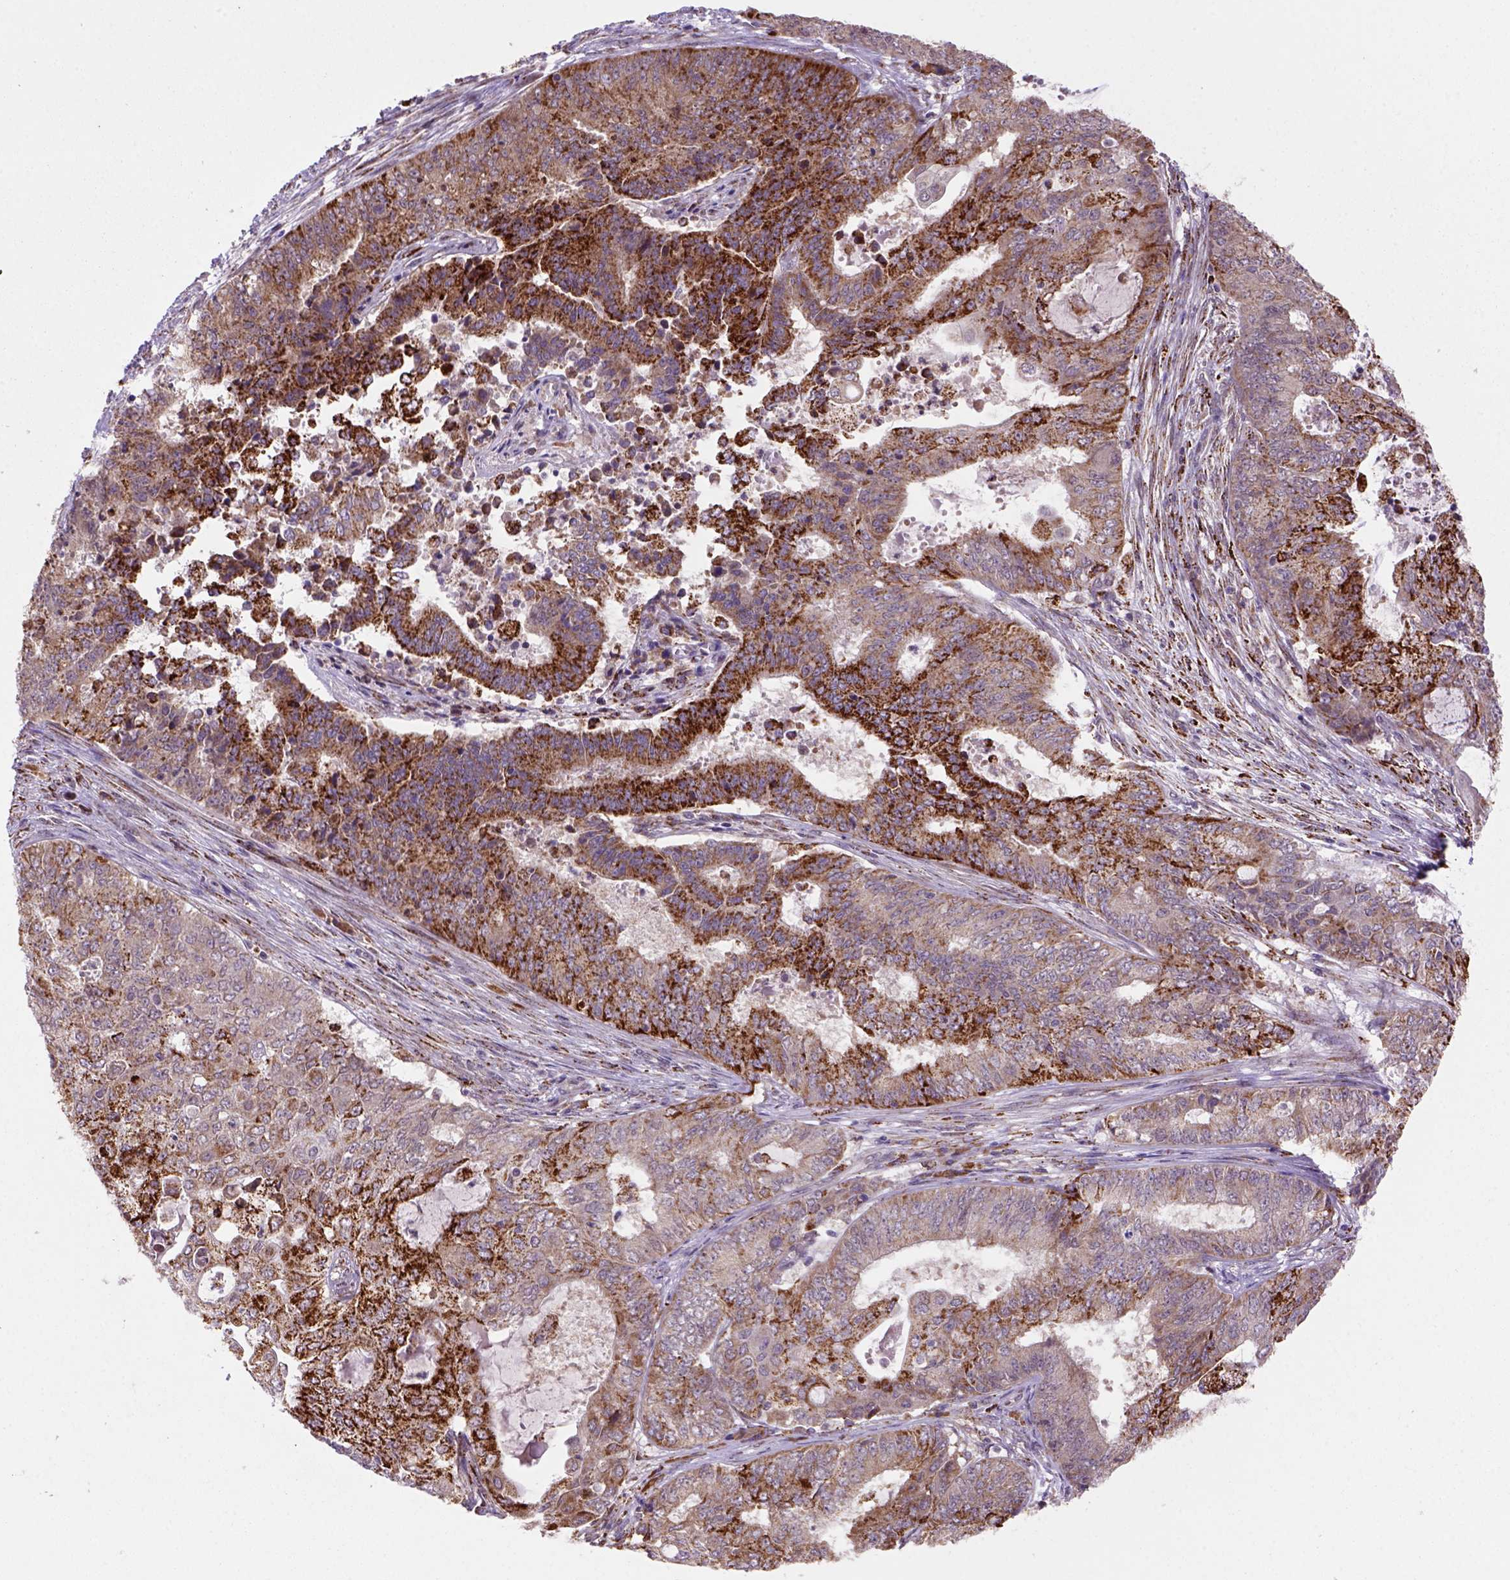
{"staining": {"intensity": "strong", "quantity": ">75%", "location": "cytoplasmic/membranous"}, "tissue": "endometrial cancer", "cell_type": "Tumor cells", "image_type": "cancer", "snomed": [{"axis": "morphology", "description": "Adenocarcinoma, NOS"}, {"axis": "topography", "description": "Endometrium"}], "caption": "Strong cytoplasmic/membranous protein staining is present in approximately >75% of tumor cells in adenocarcinoma (endometrial).", "gene": "FZD7", "patient": {"sex": "female", "age": 62}}